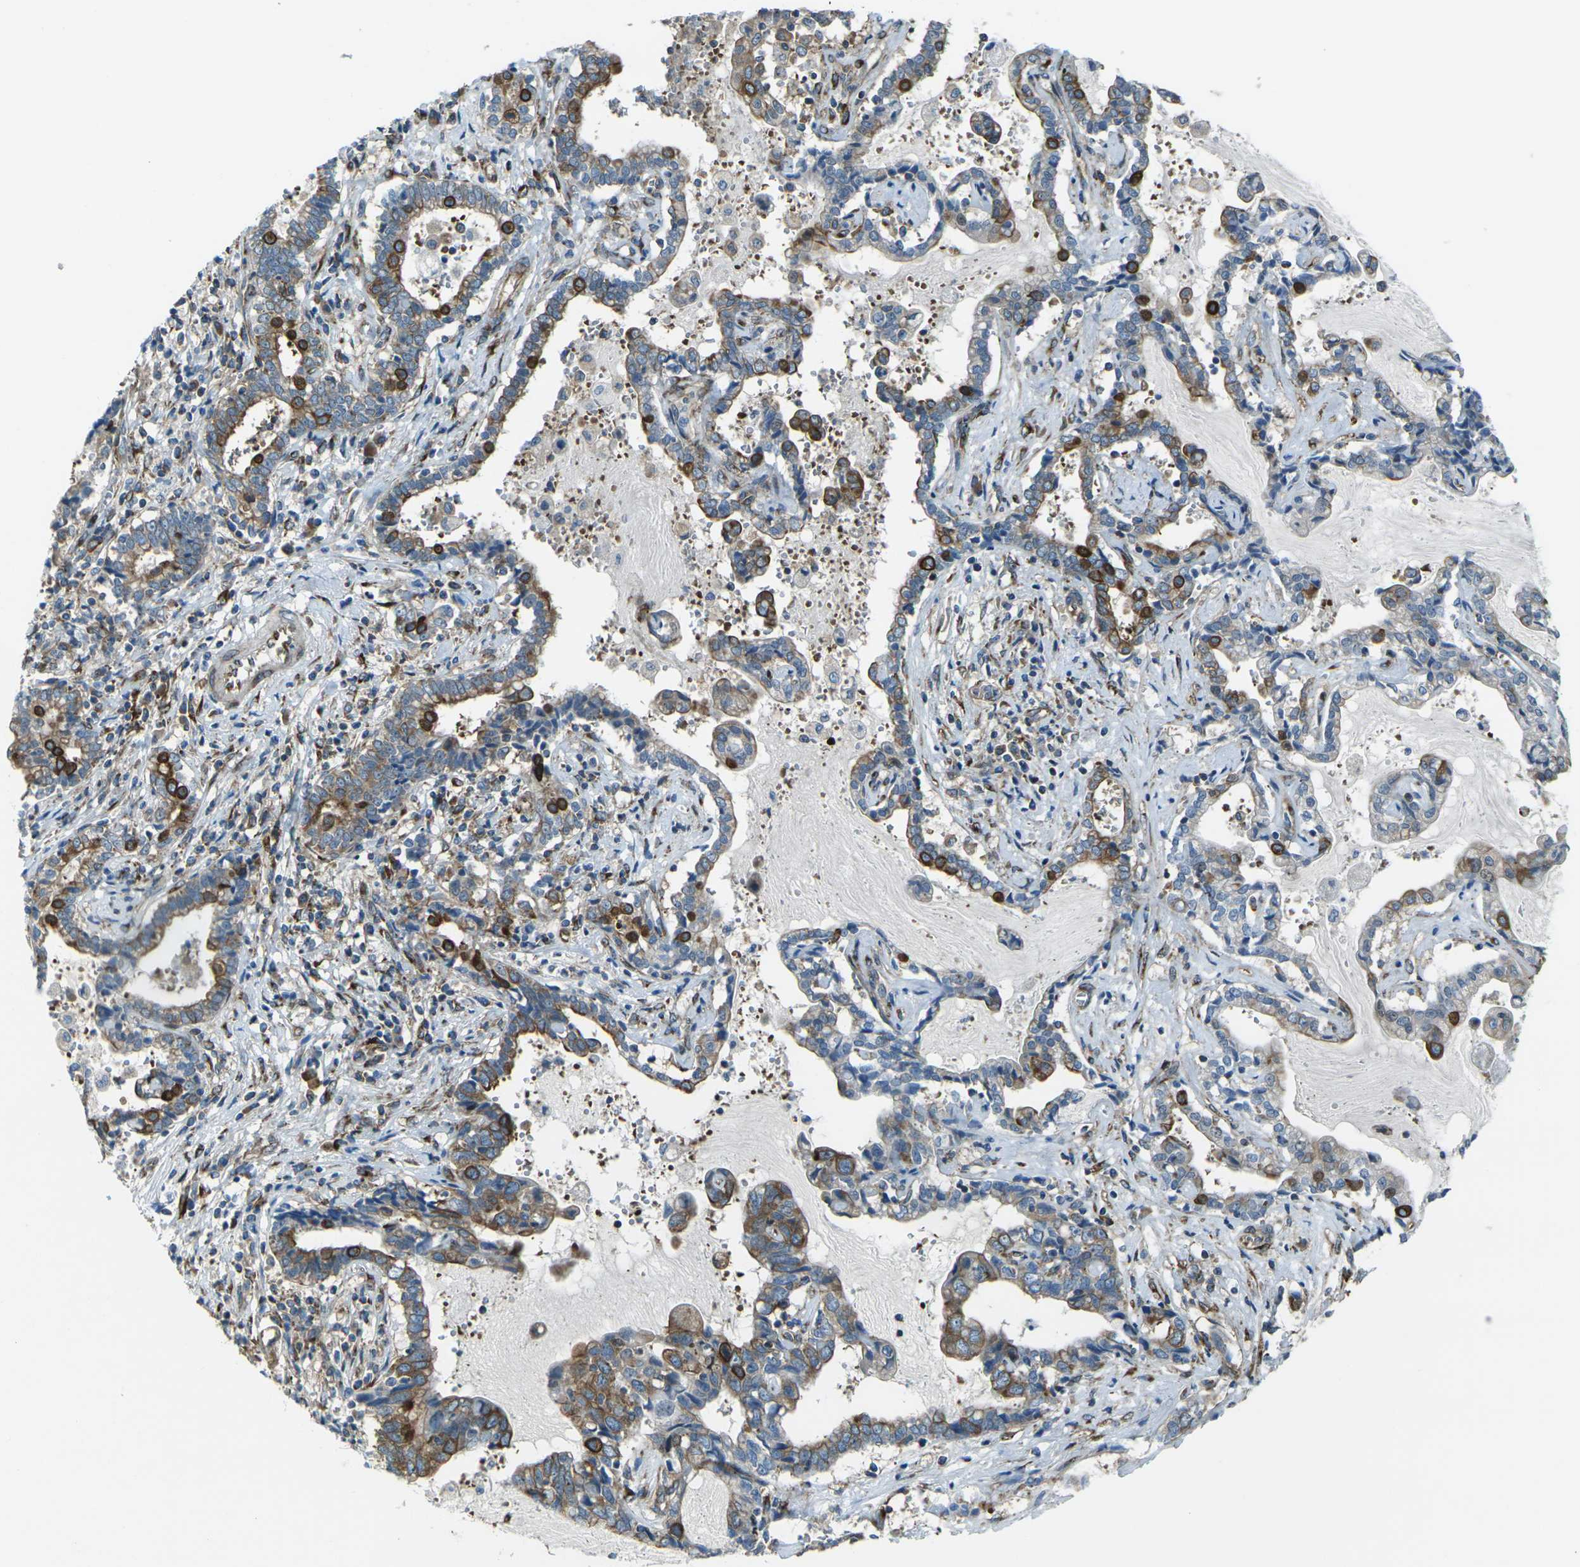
{"staining": {"intensity": "strong", "quantity": "<25%", "location": "cytoplasmic/membranous"}, "tissue": "liver cancer", "cell_type": "Tumor cells", "image_type": "cancer", "snomed": [{"axis": "morphology", "description": "Cholangiocarcinoma"}, {"axis": "topography", "description": "Liver"}], "caption": "Immunohistochemistry of human liver cholangiocarcinoma demonstrates medium levels of strong cytoplasmic/membranous expression in about <25% of tumor cells. The staining is performed using DAB (3,3'-diaminobenzidine) brown chromogen to label protein expression. The nuclei are counter-stained blue using hematoxylin.", "gene": "CELSR2", "patient": {"sex": "male", "age": 57}}